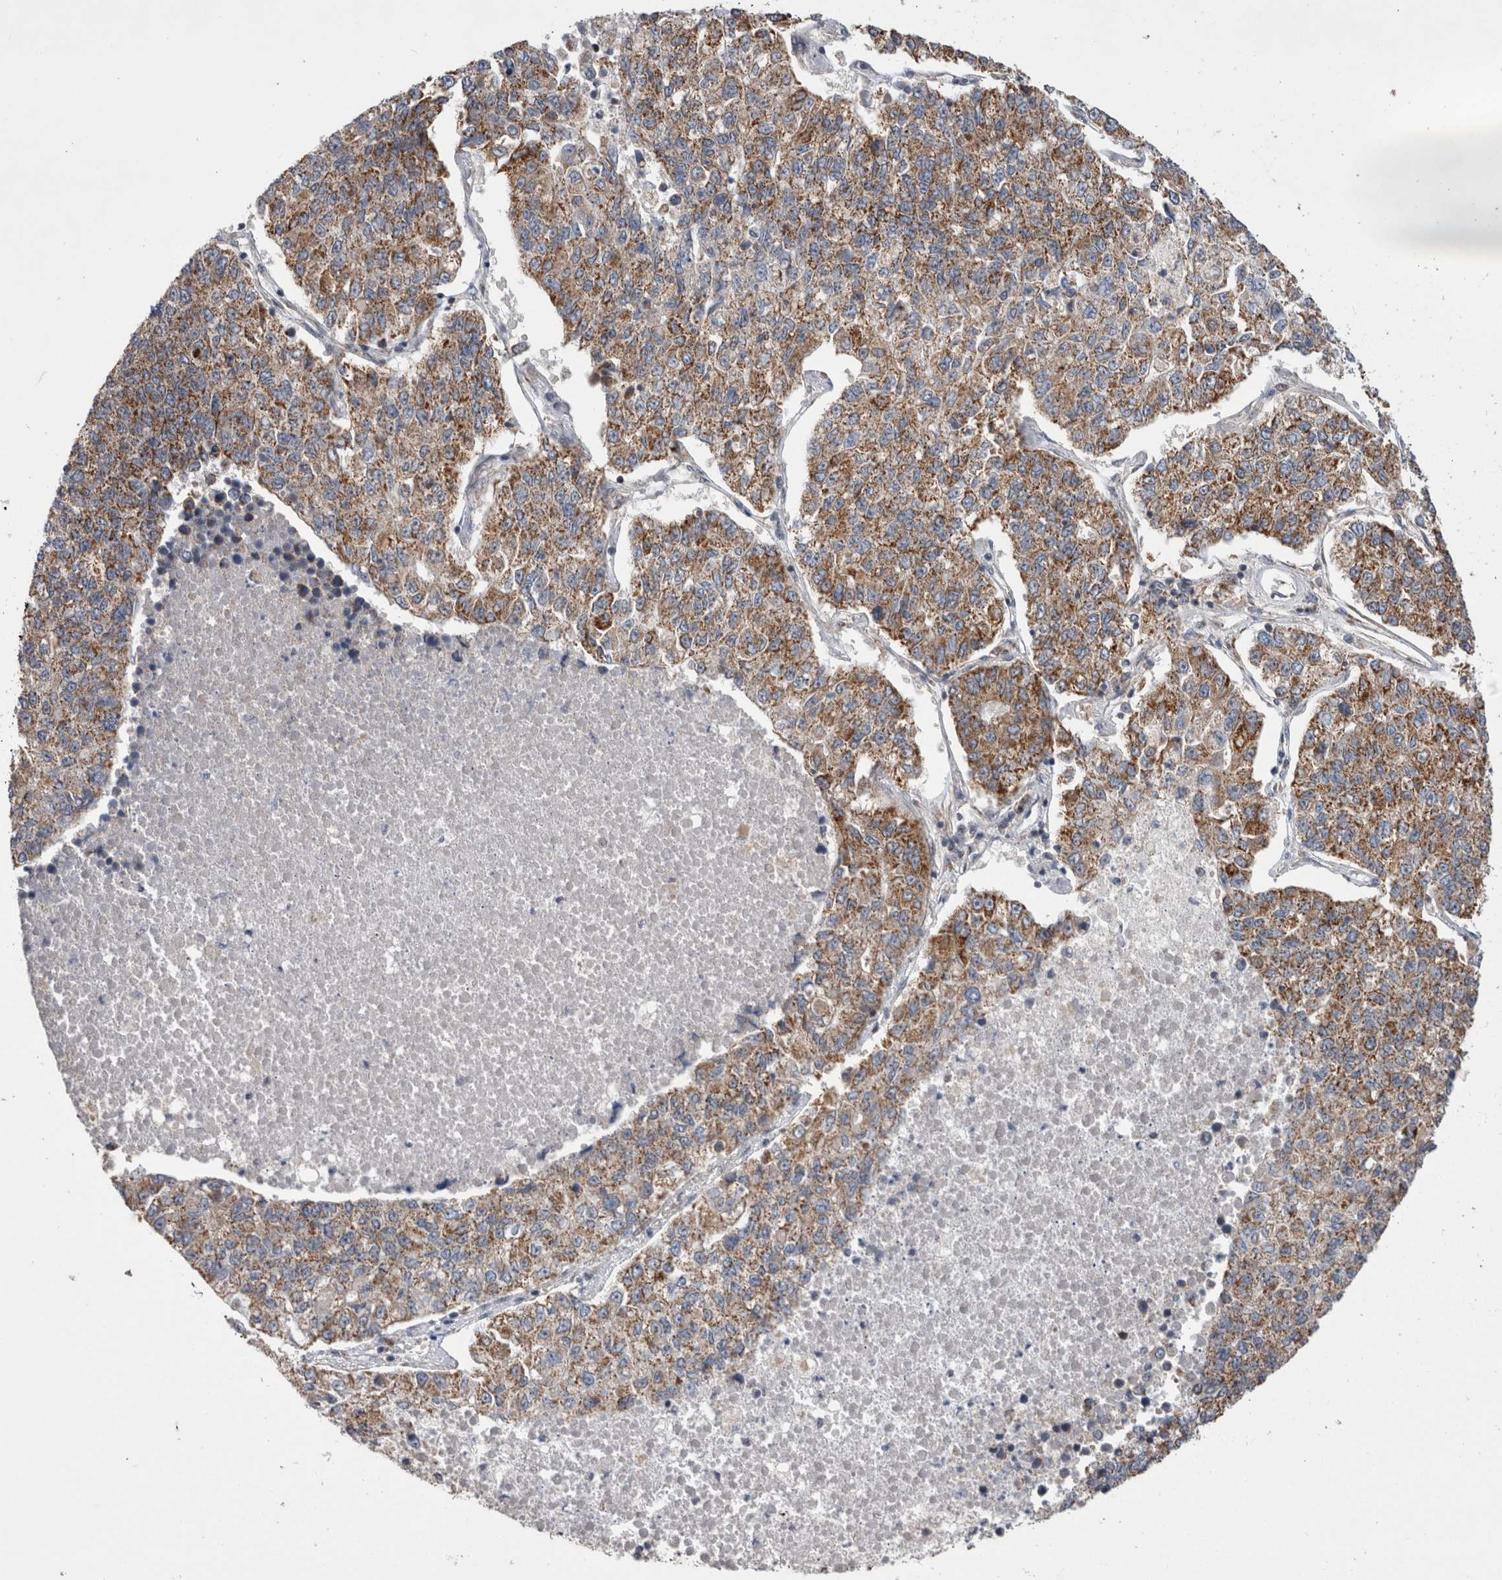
{"staining": {"intensity": "moderate", "quantity": ">75%", "location": "cytoplasmic/membranous"}, "tissue": "lung cancer", "cell_type": "Tumor cells", "image_type": "cancer", "snomed": [{"axis": "morphology", "description": "Adenocarcinoma, NOS"}, {"axis": "topography", "description": "Lung"}], "caption": "Brown immunohistochemical staining in adenocarcinoma (lung) shows moderate cytoplasmic/membranous staining in about >75% of tumor cells.", "gene": "MRPL37", "patient": {"sex": "male", "age": 49}}